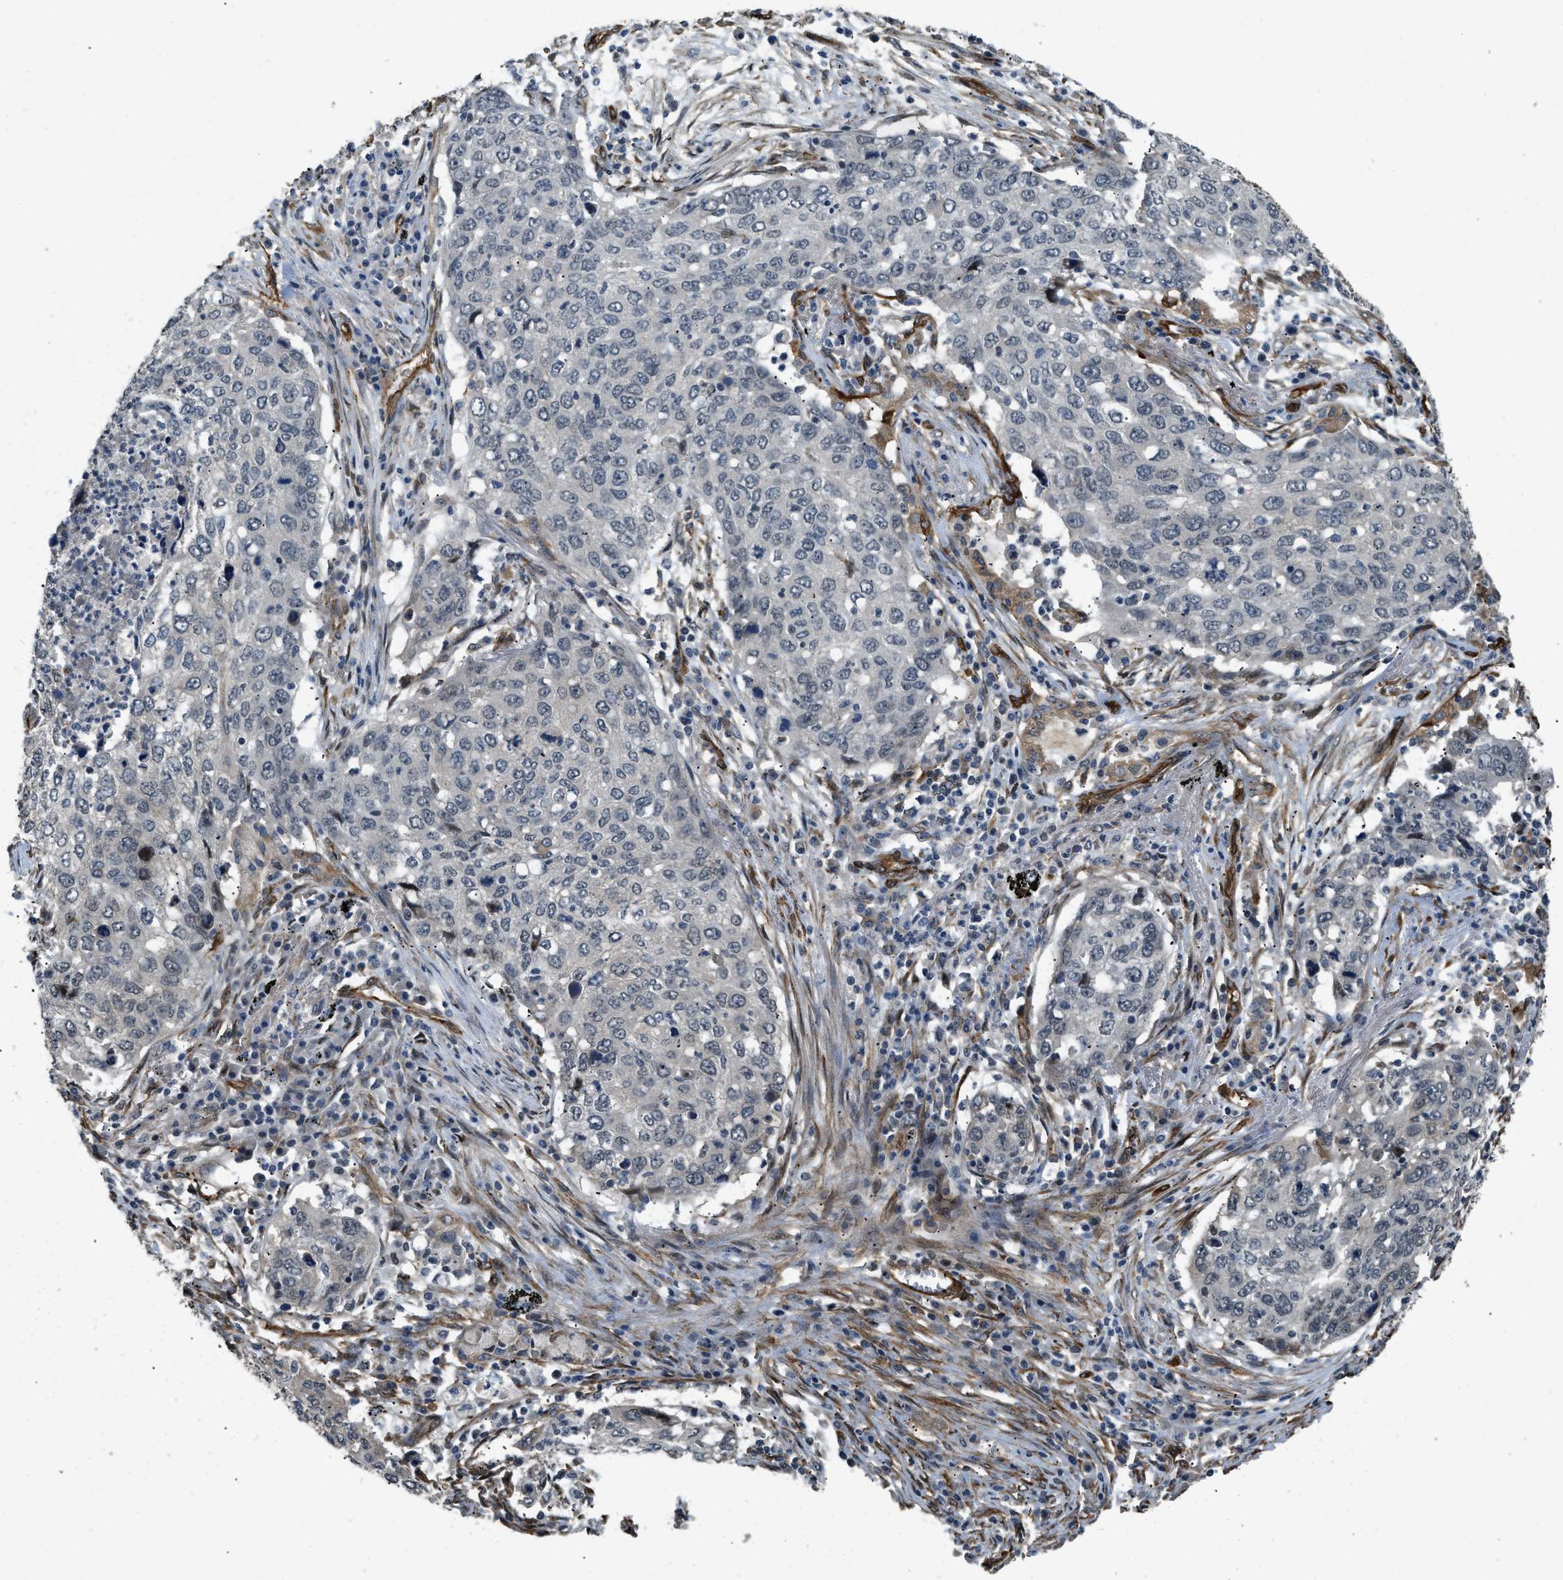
{"staining": {"intensity": "negative", "quantity": "none", "location": "none"}, "tissue": "lung cancer", "cell_type": "Tumor cells", "image_type": "cancer", "snomed": [{"axis": "morphology", "description": "Squamous cell carcinoma, NOS"}, {"axis": "topography", "description": "Lung"}], "caption": "Immunohistochemical staining of lung squamous cell carcinoma exhibits no significant staining in tumor cells.", "gene": "NMB", "patient": {"sex": "female", "age": 63}}